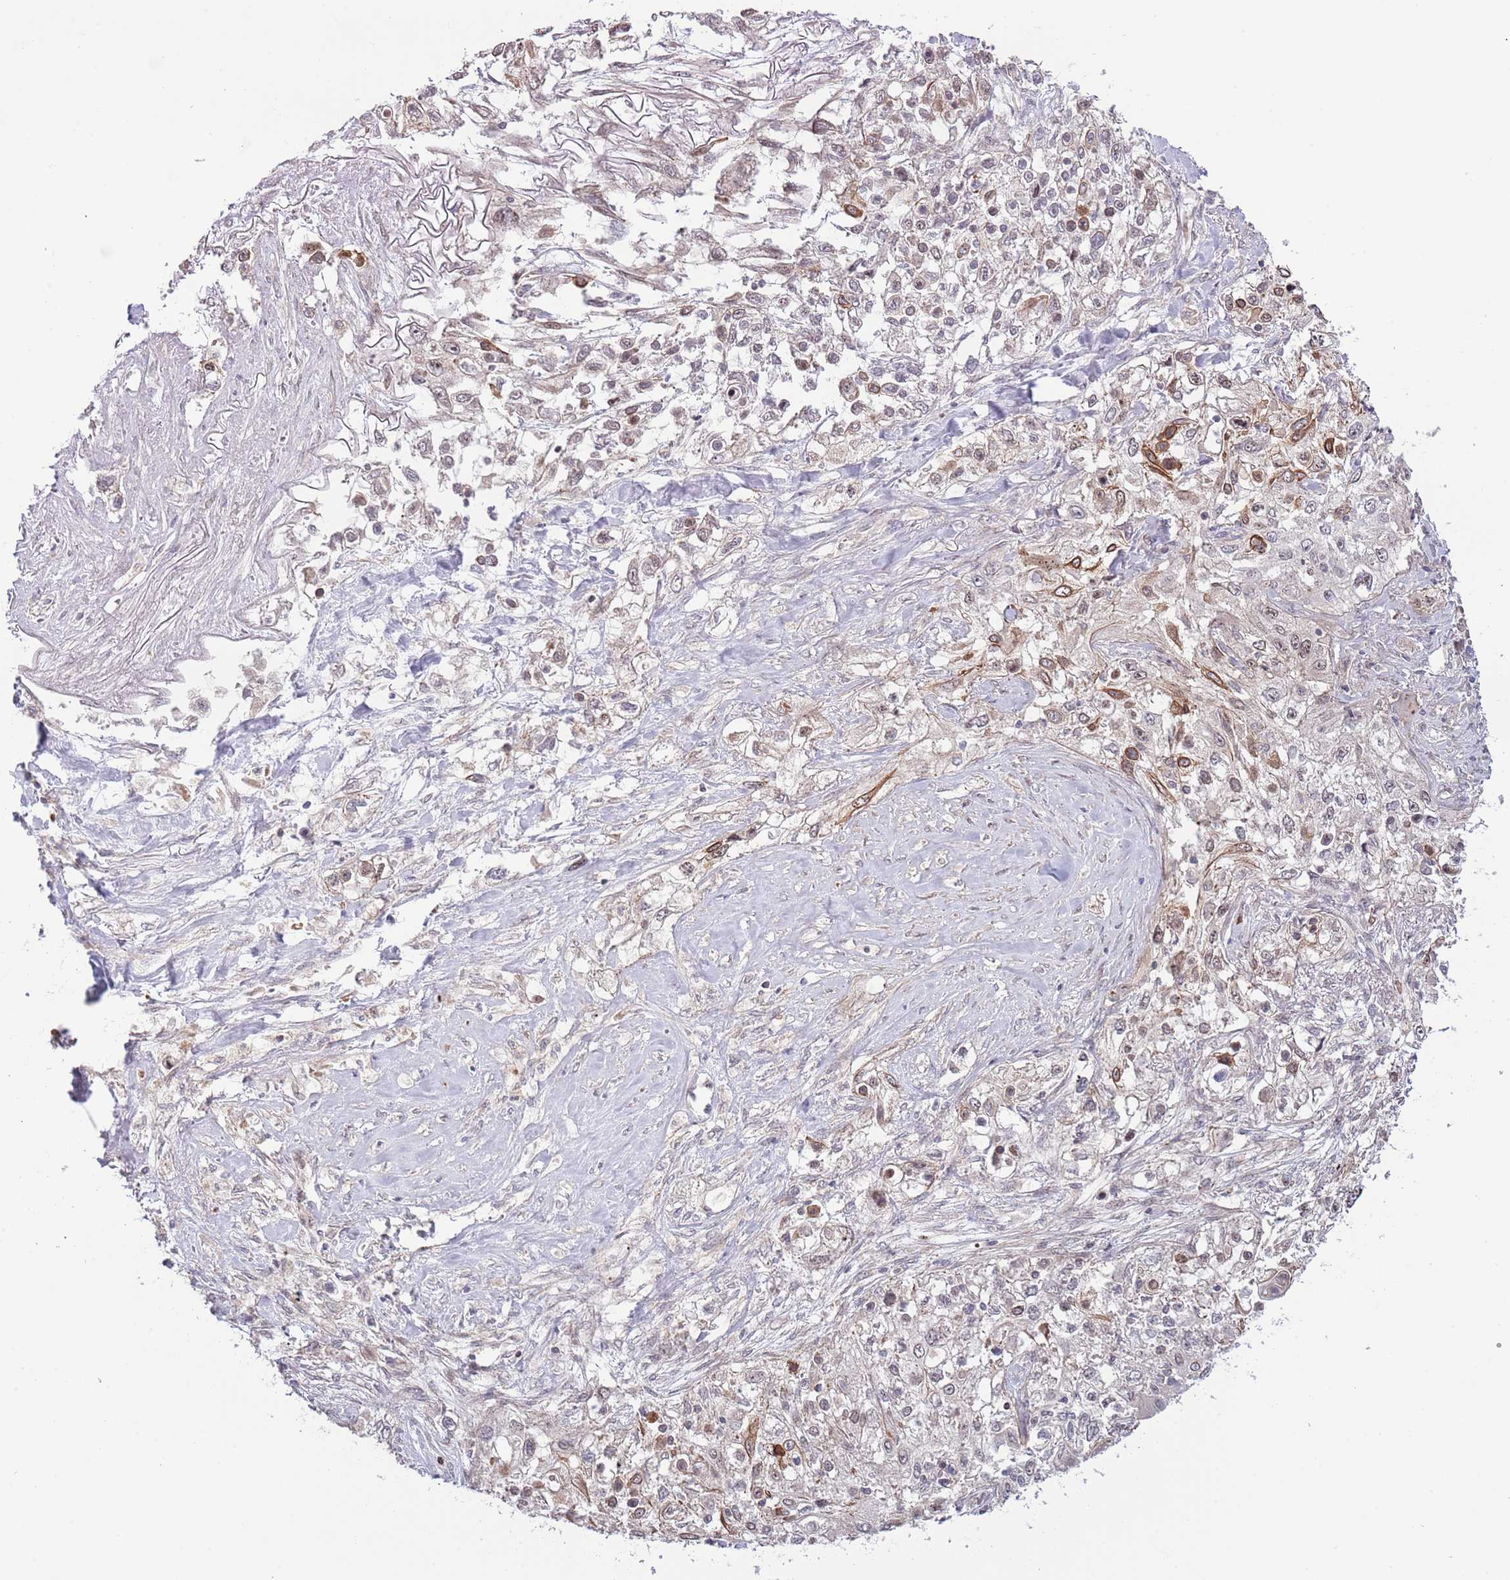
{"staining": {"intensity": "moderate", "quantity": "<25%", "location": "cytoplasmic/membranous,nuclear"}, "tissue": "lung cancer", "cell_type": "Tumor cells", "image_type": "cancer", "snomed": [{"axis": "morphology", "description": "Squamous cell carcinoma, NOS"}, {"axis": "topography", "description": "Lung"}], "caption": "Lung squamous cell carcinoma stained for a protein demonstrates moderate cytoplasmic/membranous and nuclear positivity in tumor cells.", "gene": "PRR16", "patient": {"sex": "female", "age": 69}}